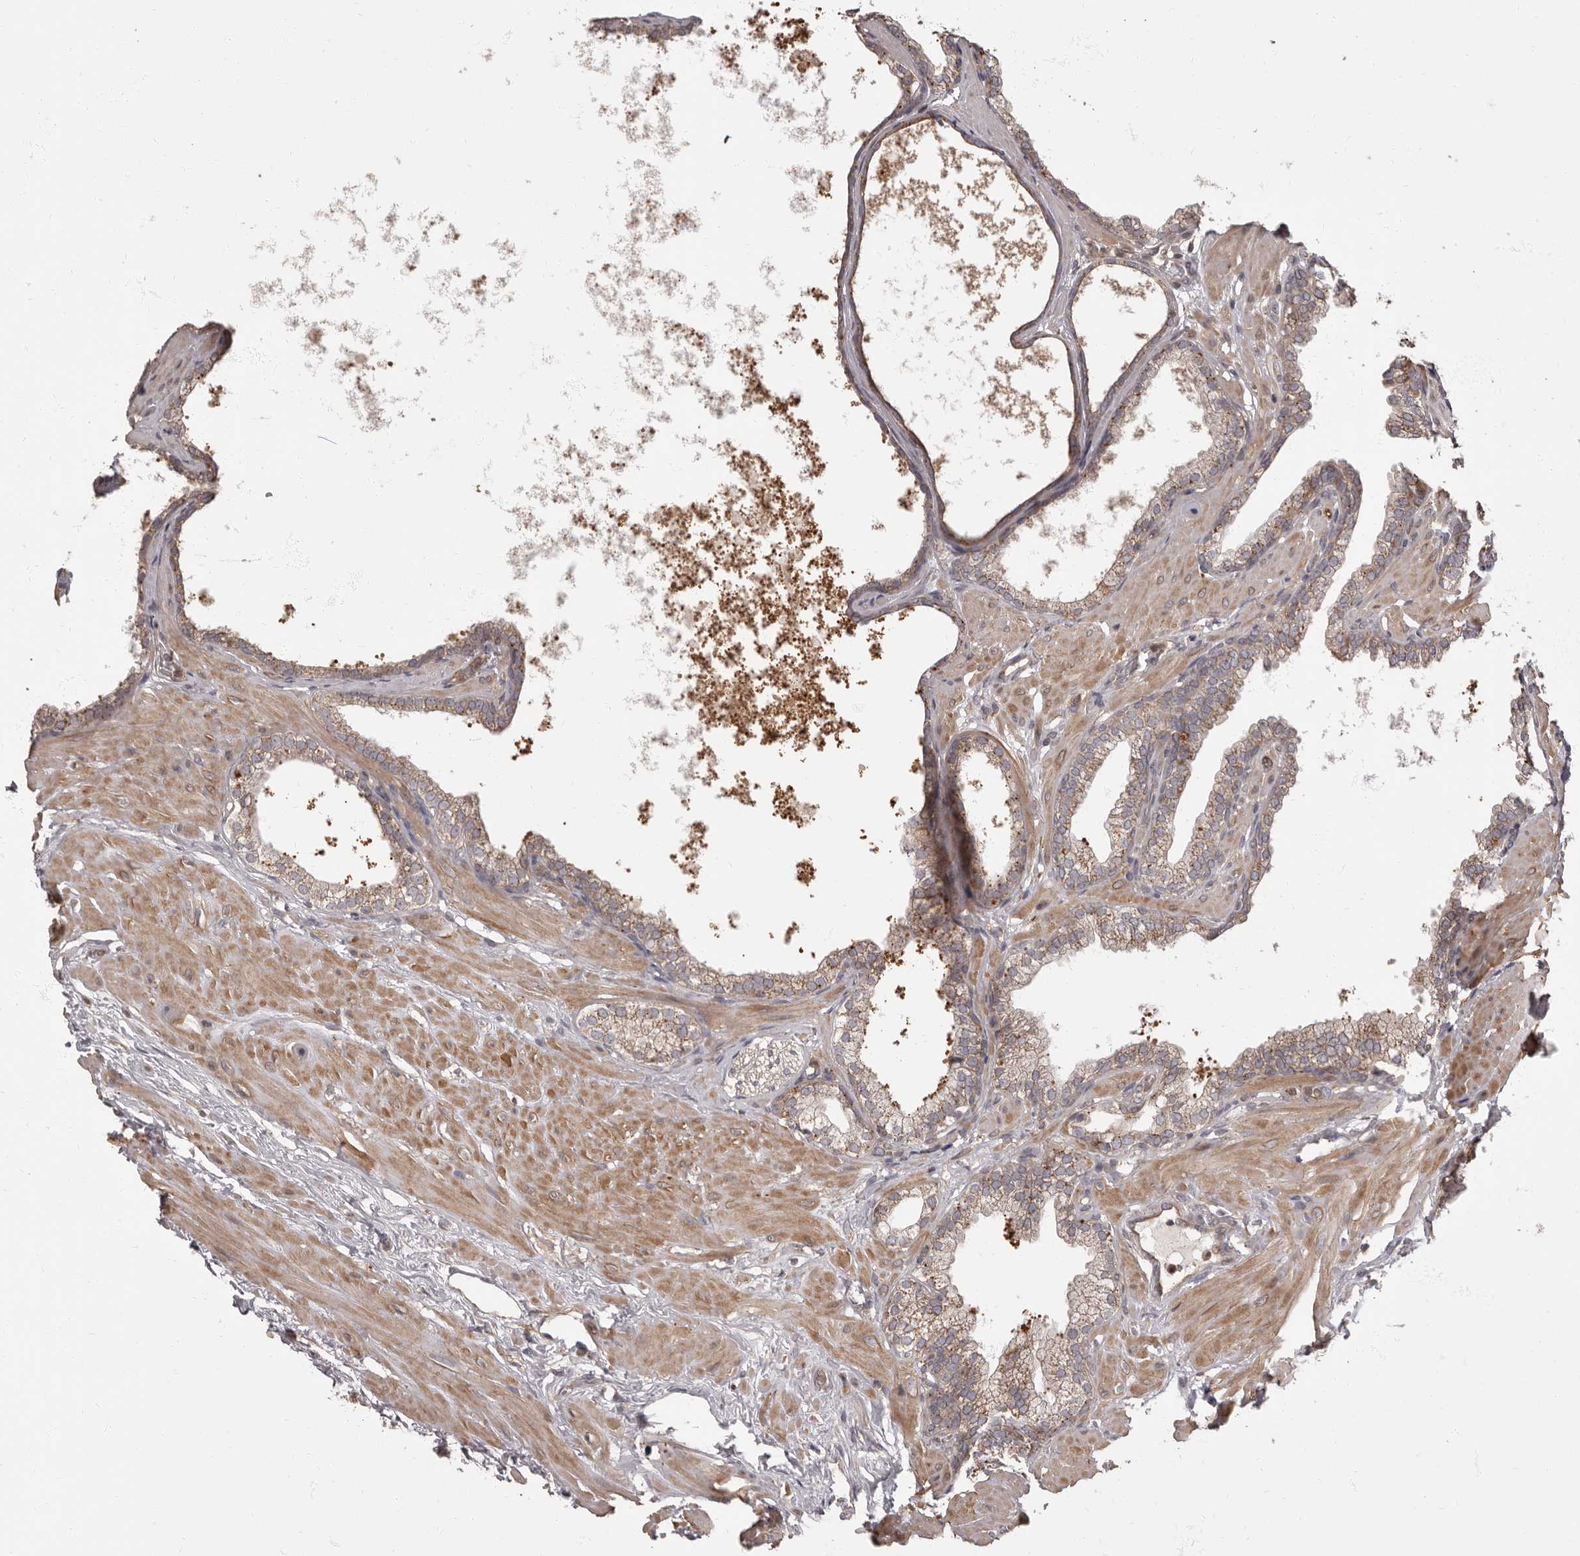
{"staining": {"intensity": "moderate", "quantity": "25%-75%", "location": "cytoplasmic/membranous"}, "tissue": "prostate", "cell_type": "Glandular cells", "image_type": "normal", "snomed": [{"axis": "morphology", "description": "Normal tissue, NOS"}, {"axis": "morphology", "description": "Urothelial carcinoma, Low grade"}, {"axis": "topography", "description": "Urinary bladder"}, {"axis": "topography", "description": "Prostate"}], "caption": "DAB immunohistochemical staining of unremarkable prostate shows moderate cytoplasmic/membranous protein expression in about 25%-75% of glandular cells. (Brightfield microscopy of DAB IHC at high magnification).", "gene": "ADCY2", "patient": {"sex": "male", "age": 60}}